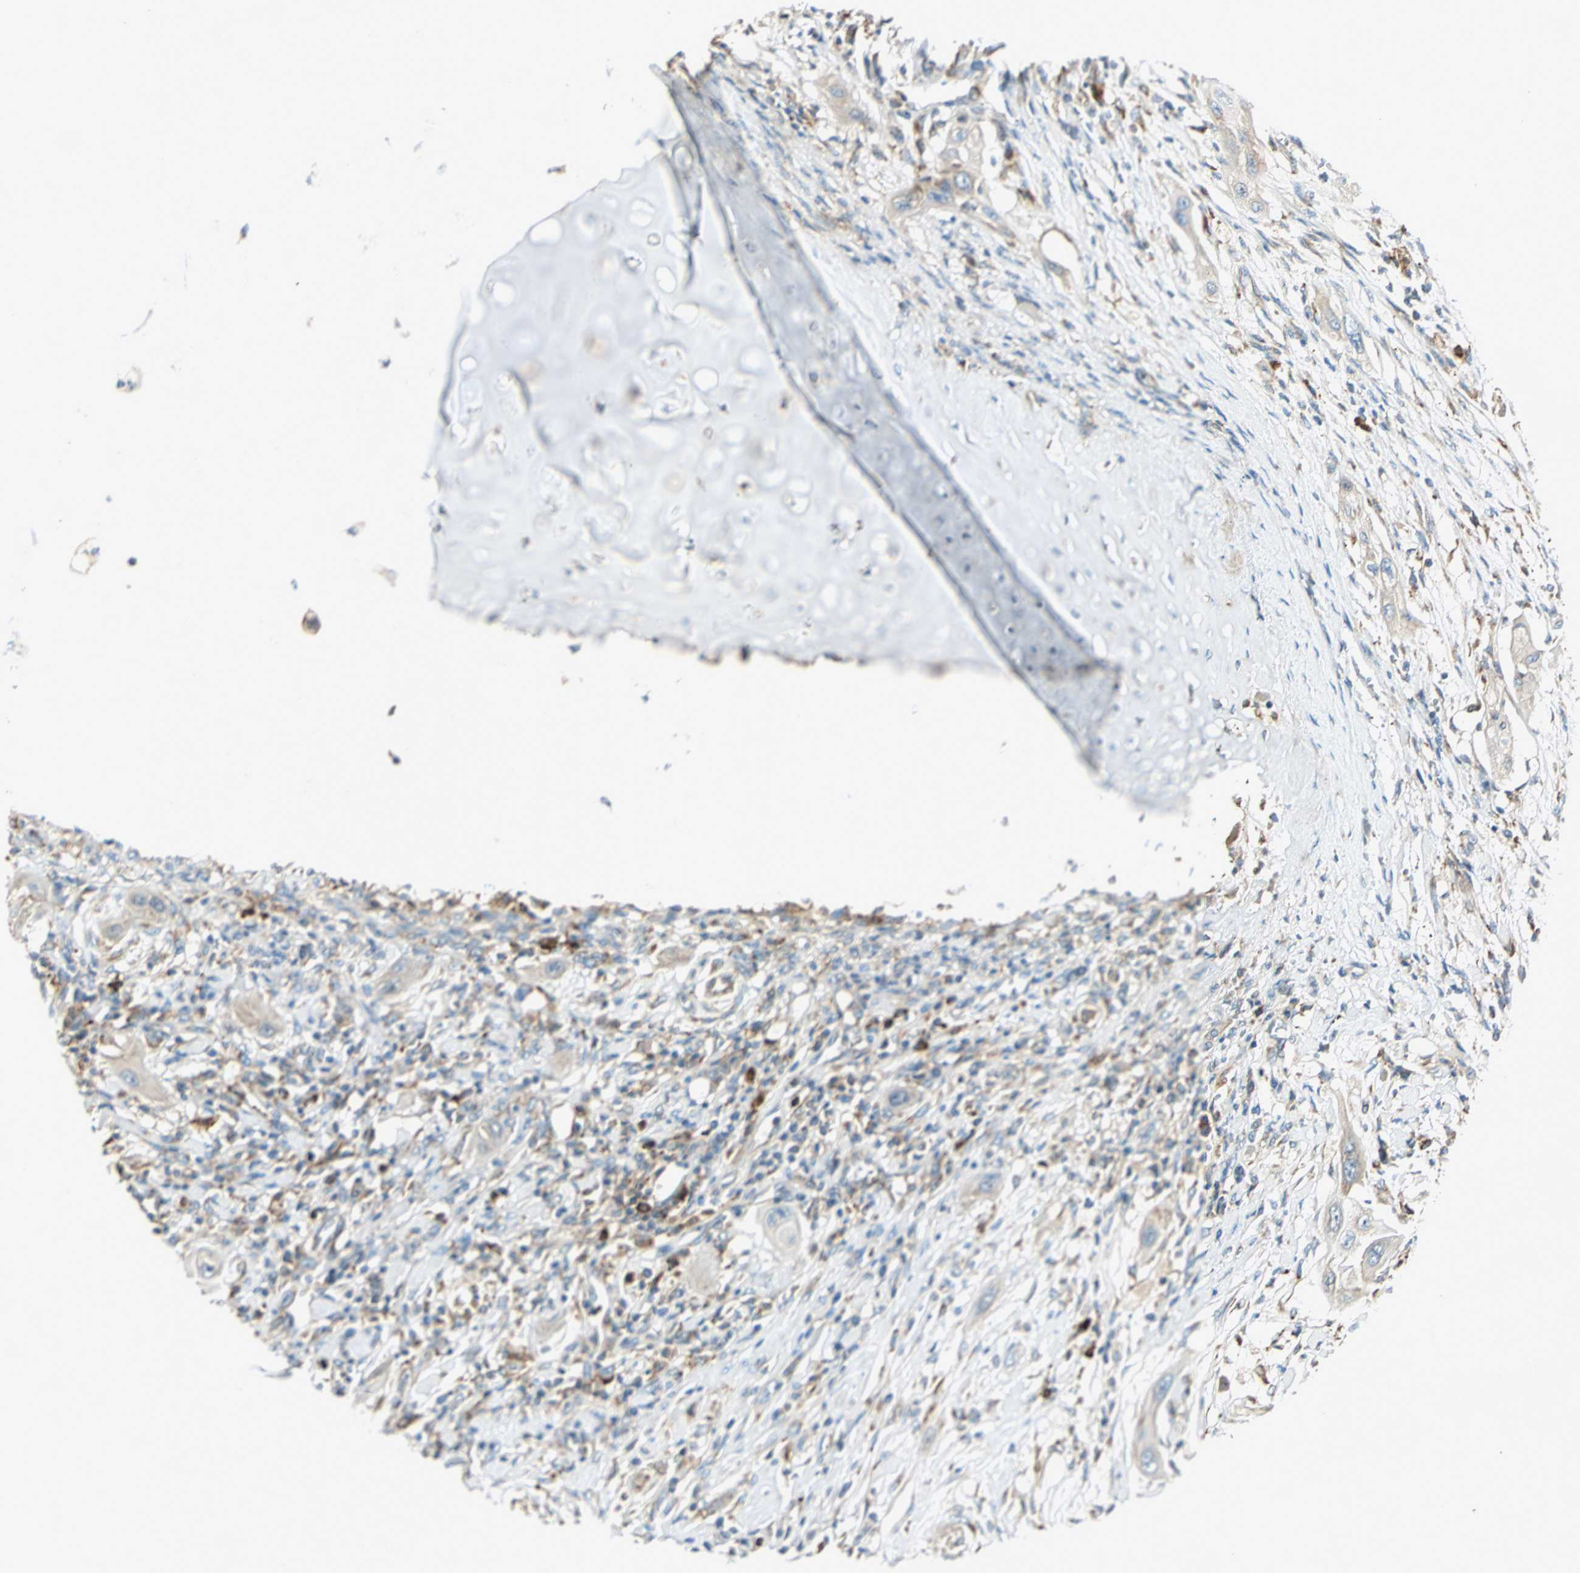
{"staining": {"intensity": "weak", "quantity": ">75%", "location": "cytoplasmic/membranous"}, "tissue": "lung cancer", "cell_type": "Tumor cells", "image_type": "cancer", "snomed": [{"axis": "morphology", "description": "Squamous cell carcinoma, NOS"}, {"axis": "topography", "description": "Lung"}], "caption": "Immunohistochemistry (IHC) (DAB) staining of human lung cancer (squamous cell carcinoma) exhibits weak cytoplasmic/membranous protein positivity in approximately >75% of tumor cells. The protein of interest is shown in brown color, while the nuclei are stained blue.", "gene": "PDIA4", "patient": {"sex": "female", "age": 47}}